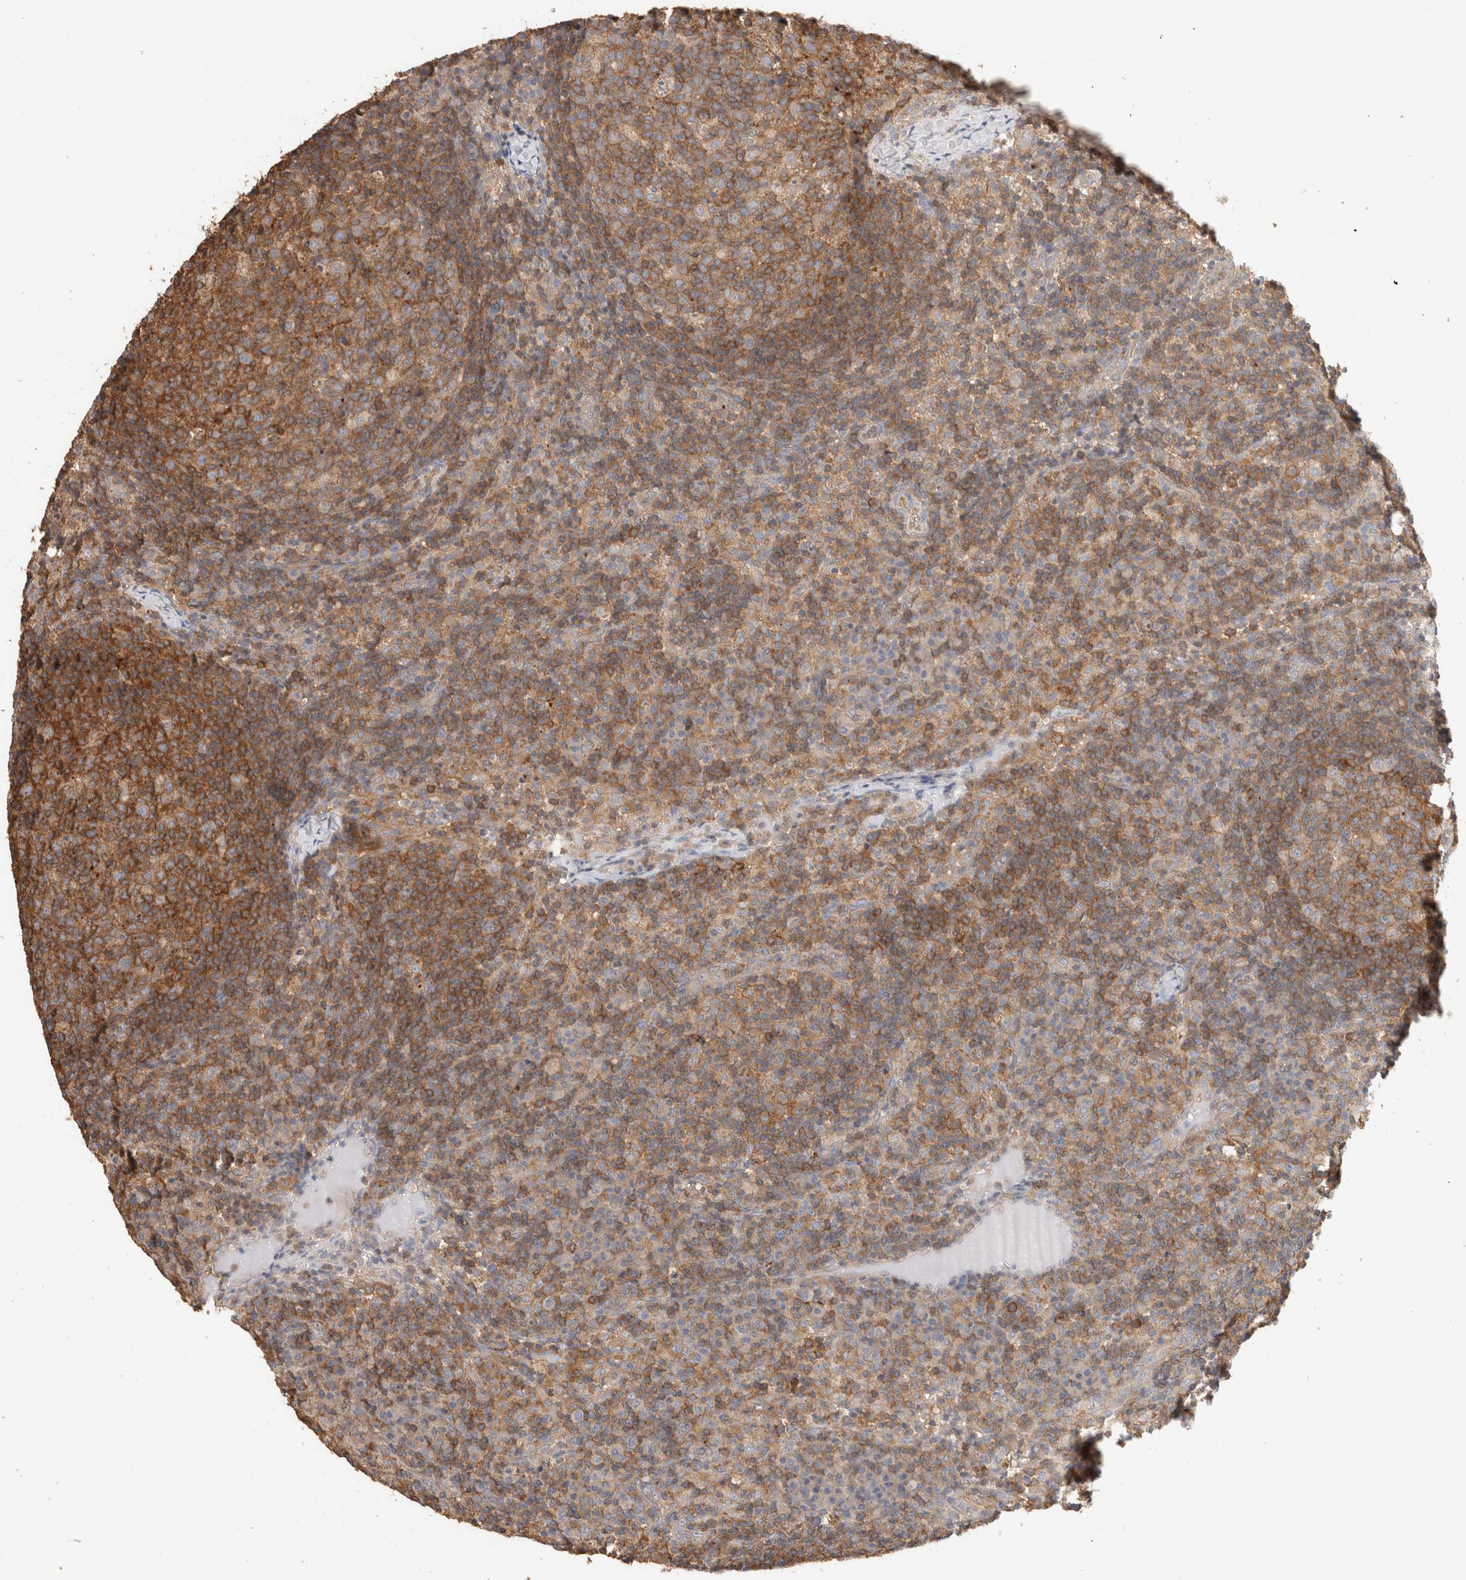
{"staining": {"intensity": "moderate", "quantity": ">75%", "location": "cytoplasmic/membranous"}, "tissue": "lymph node", "cell_type": "Germinal center cells", "image_type": "normal", "snomed": [{"axis": "morphology", "description": "Normal tissue, NOS"}, {"axis": "morphology", "description": "Inflammation, NOS"}, {"axis": "topography", "description": "Lymph node"}], "caption": "About >75% of germinal center cells in benign human lymph node reveal moderate cytoplasmic/membranous protein staining as visualized by brown immunohistochemical staining.", "gene": "CFAP418", "patient": {"sex": "male", "age": 55}}